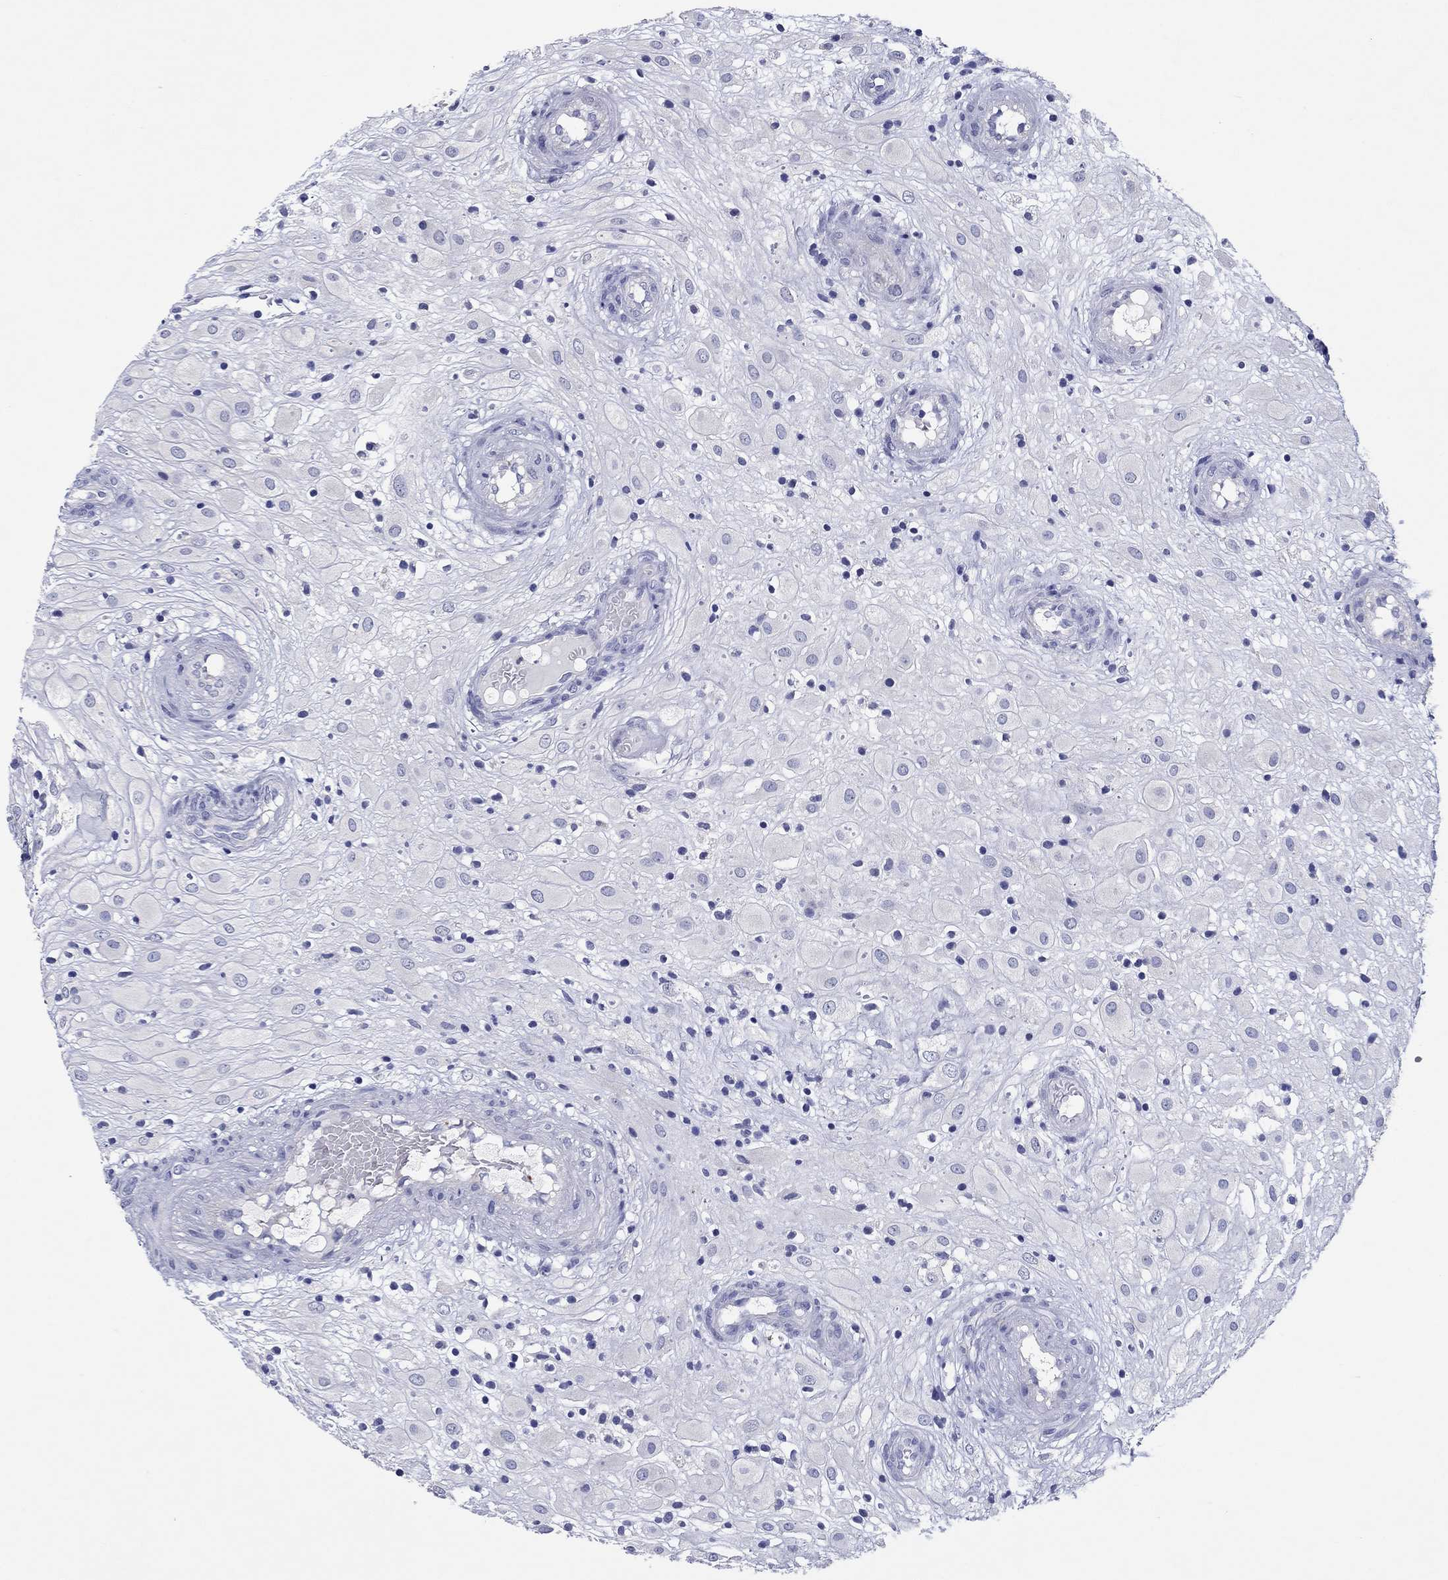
{"staining": {"intensity": "negative", "quantity": "none", "location": "none"}, "tissue": "placenta", "cell_type": "Decidual cells", "image_type": "normal", "snomed": [{"axis": "morphology", "description": "Normal tissue, NOS"}, {"axis": "topography", "description": "Placenta"}], "caption": "This histopathology image is of normal placenta stained with immunohistochemistry to label a protein in brown with the nuclei are counter-stained blue. There is no expression in decidual cells. (DAB IHC with hematoxylin counter stain).", "gene": "HDC", "patient": {"sex": "female", "age": 24}}